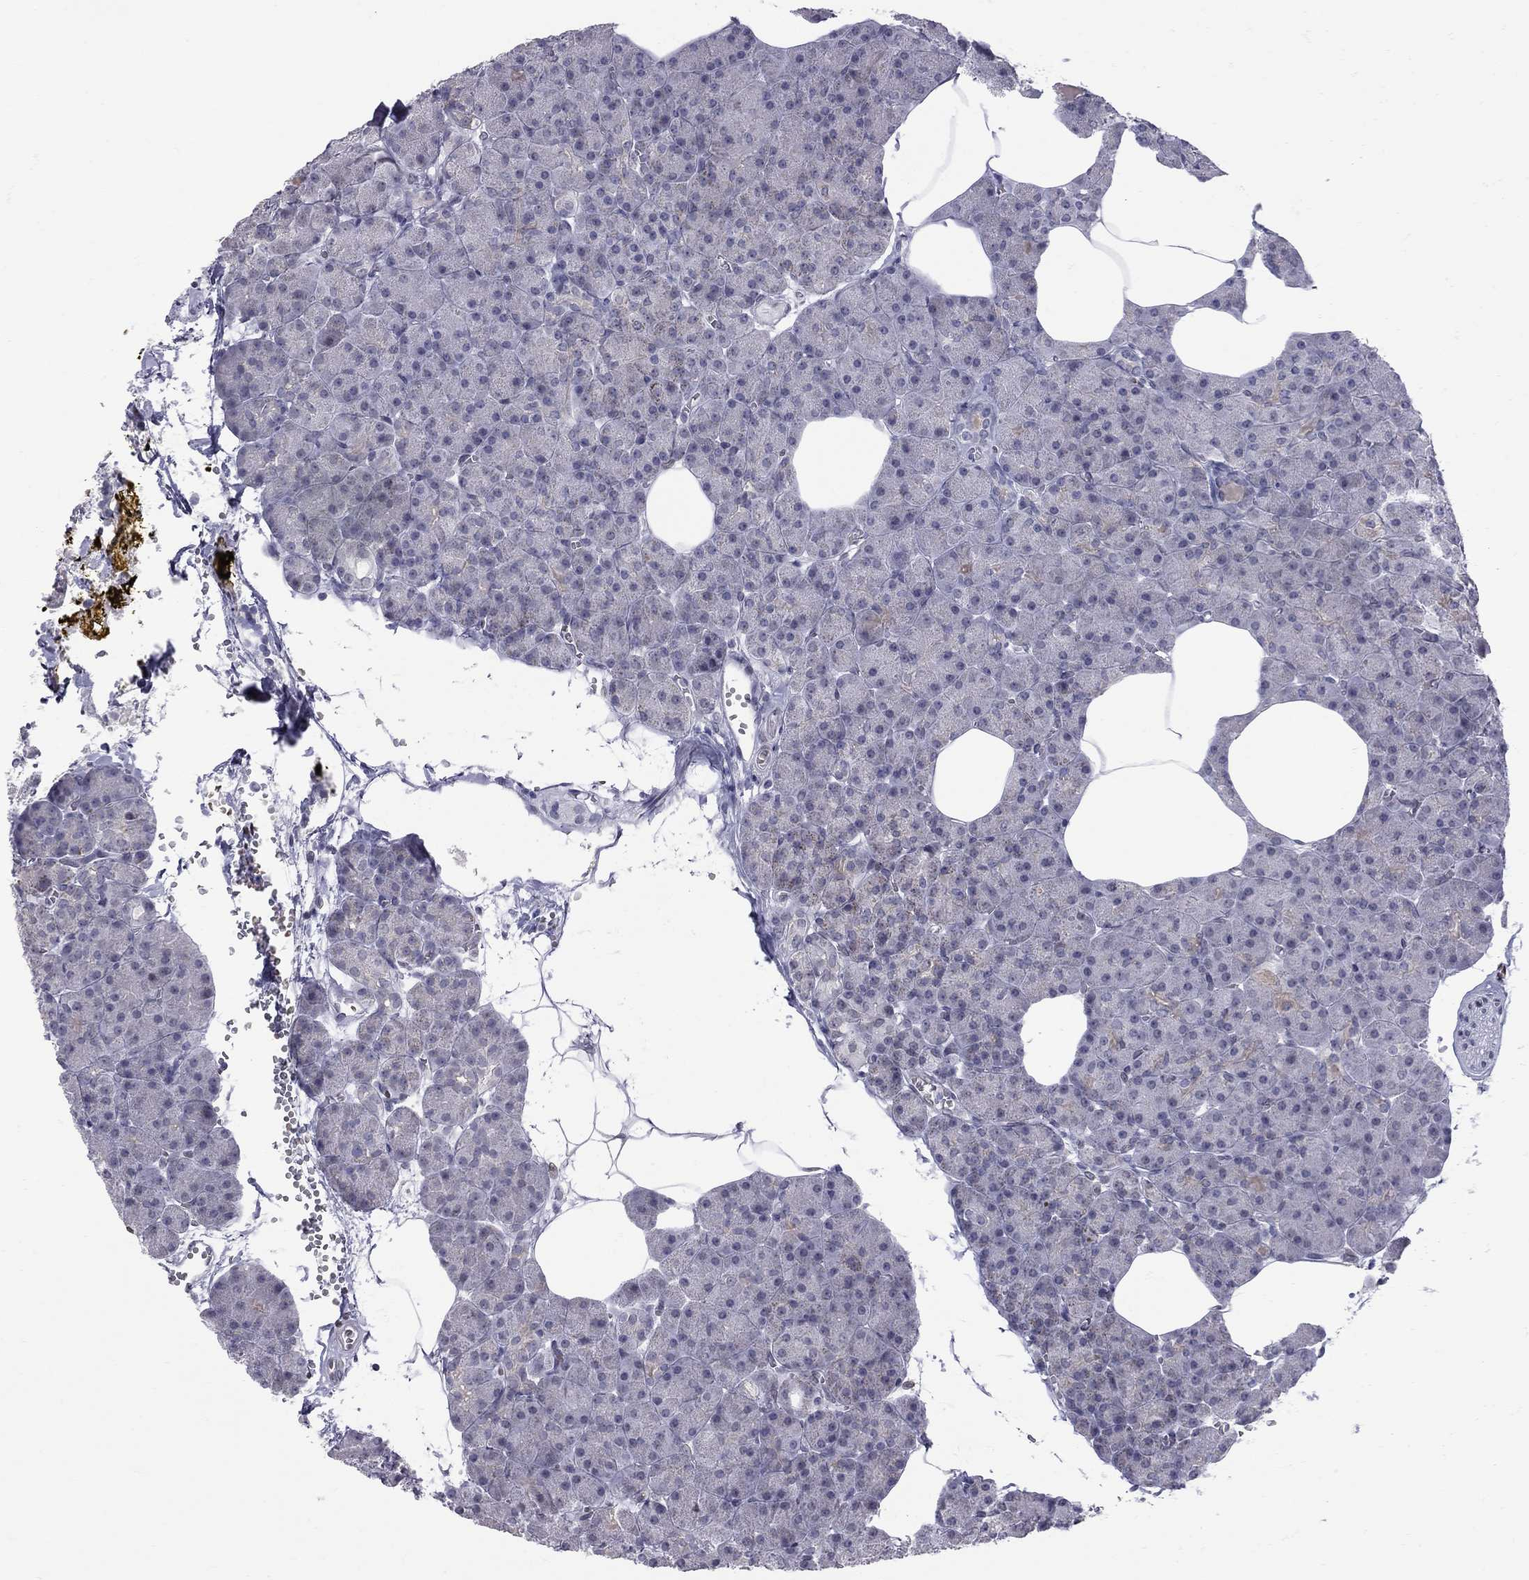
{"staining": {"intensity": "negative", "quantity": "none", "location": "none"}, "tissue": "pancreas", "cell_type": "Exocrine glandular cells", "image_type": "normal", "snomed": [{"axis": "morphology", "description": "Normal tissue, NOS"}, {"axis": "topography", "description": "Pancreas"}], "caption": "High magnification brightfield microscopy of benign pancreas stained with DAB (brown) and counterstained with hematoxylin (blue): exocrine glandular cells show no significant positivity.", "gene": "CLTCL1", "patient": {"sex": "female", "age": 45}}